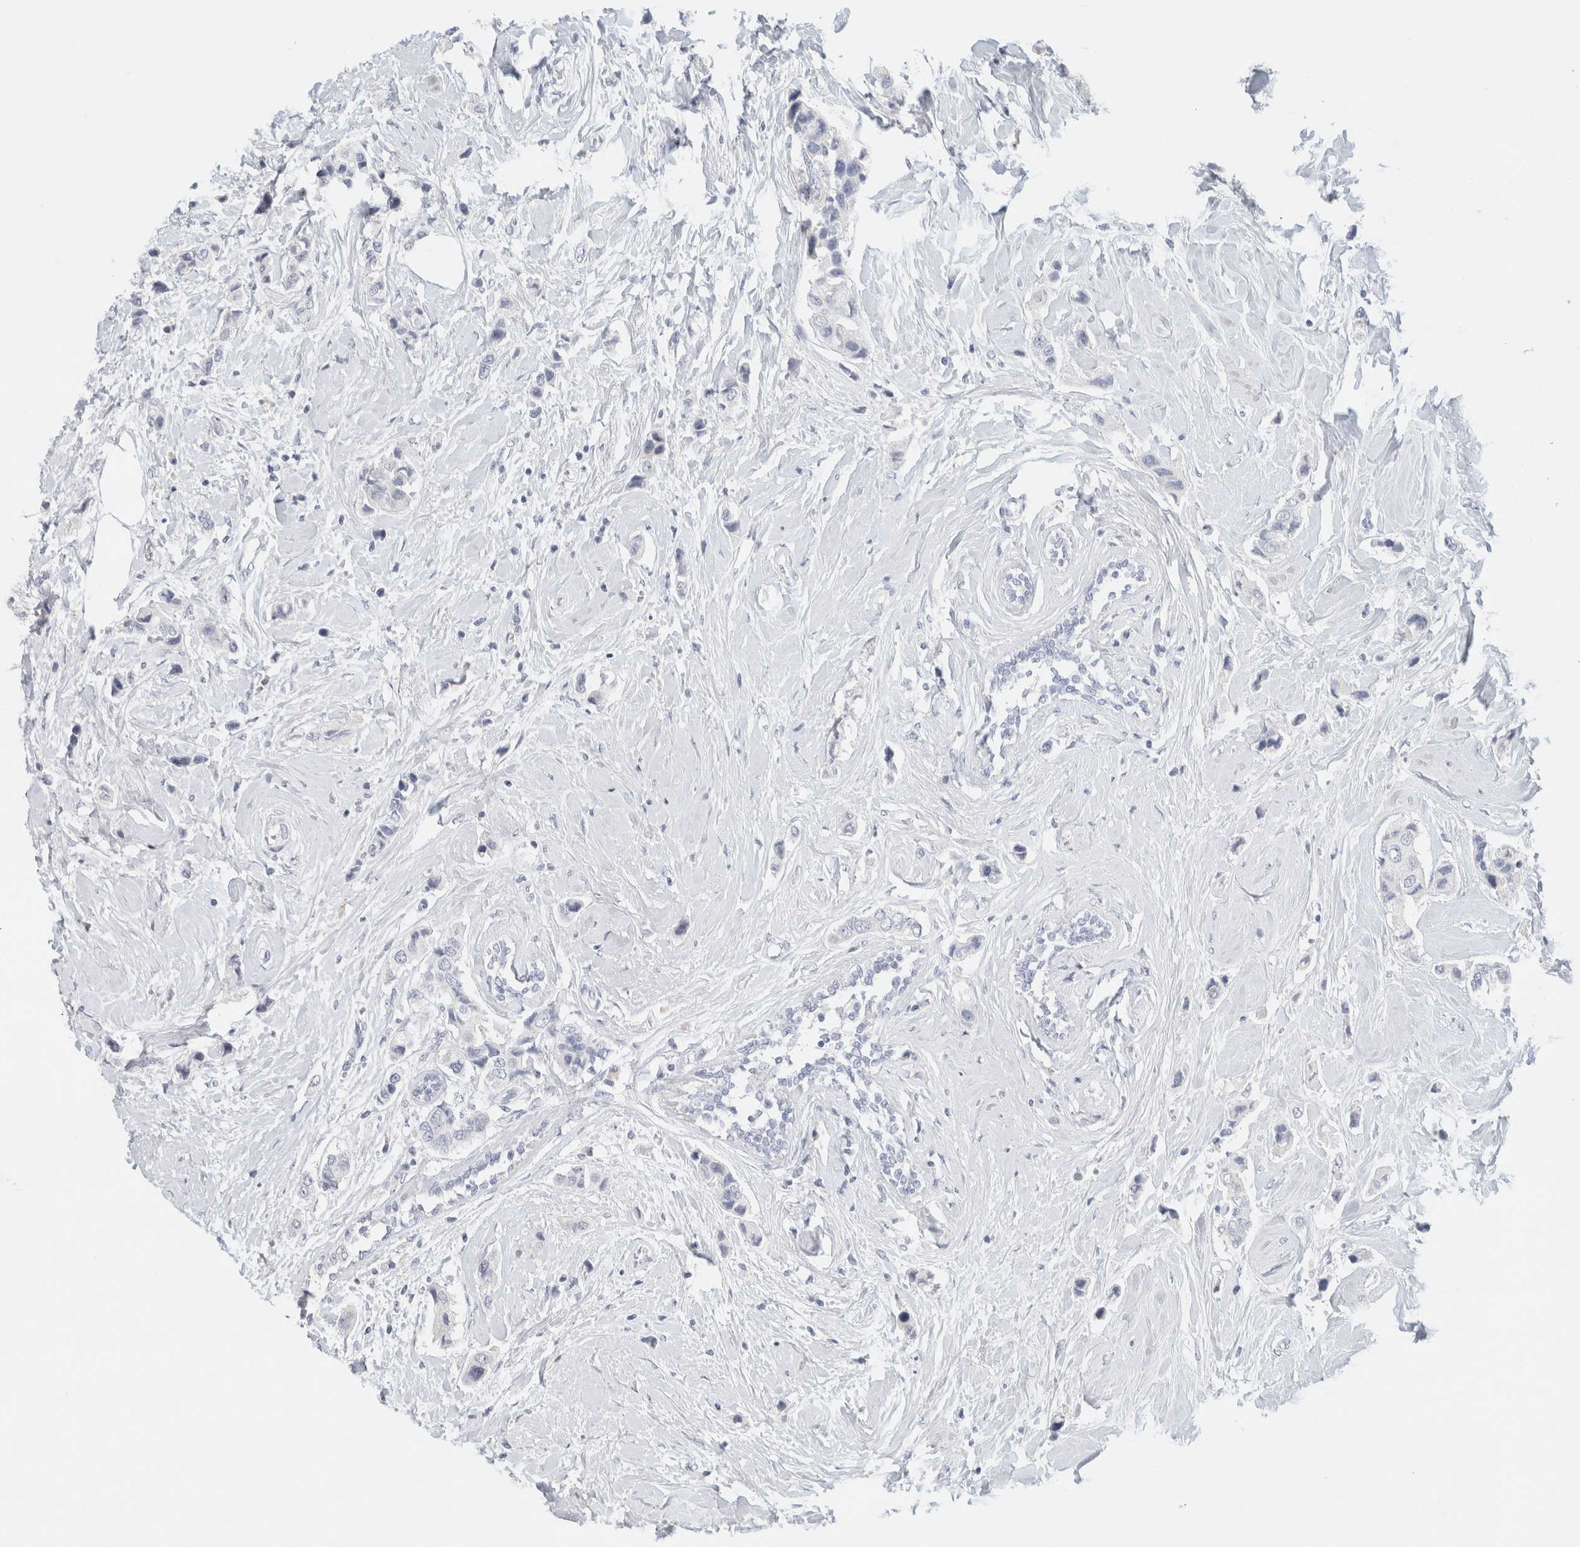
{"staining": {"intensity": "negative", "quantity": "none", "location": "none"}, "tissue": "breast cancer", "cell_type": "Tumor cells", "image_type": "cancer", "snomed": [{"axis": "morphology", "description": "Normal tissue, NOS"}, {"axis": "morphology", "description": "Duct carcinoma"}, {"axis": "topography", "description": "Breast"}], "caption": "An image of human breast intraductal carcinoma is negative for staining in tumor cells.", "gene": "NEFM", "patient": {"sex": "female", "age": 50}}